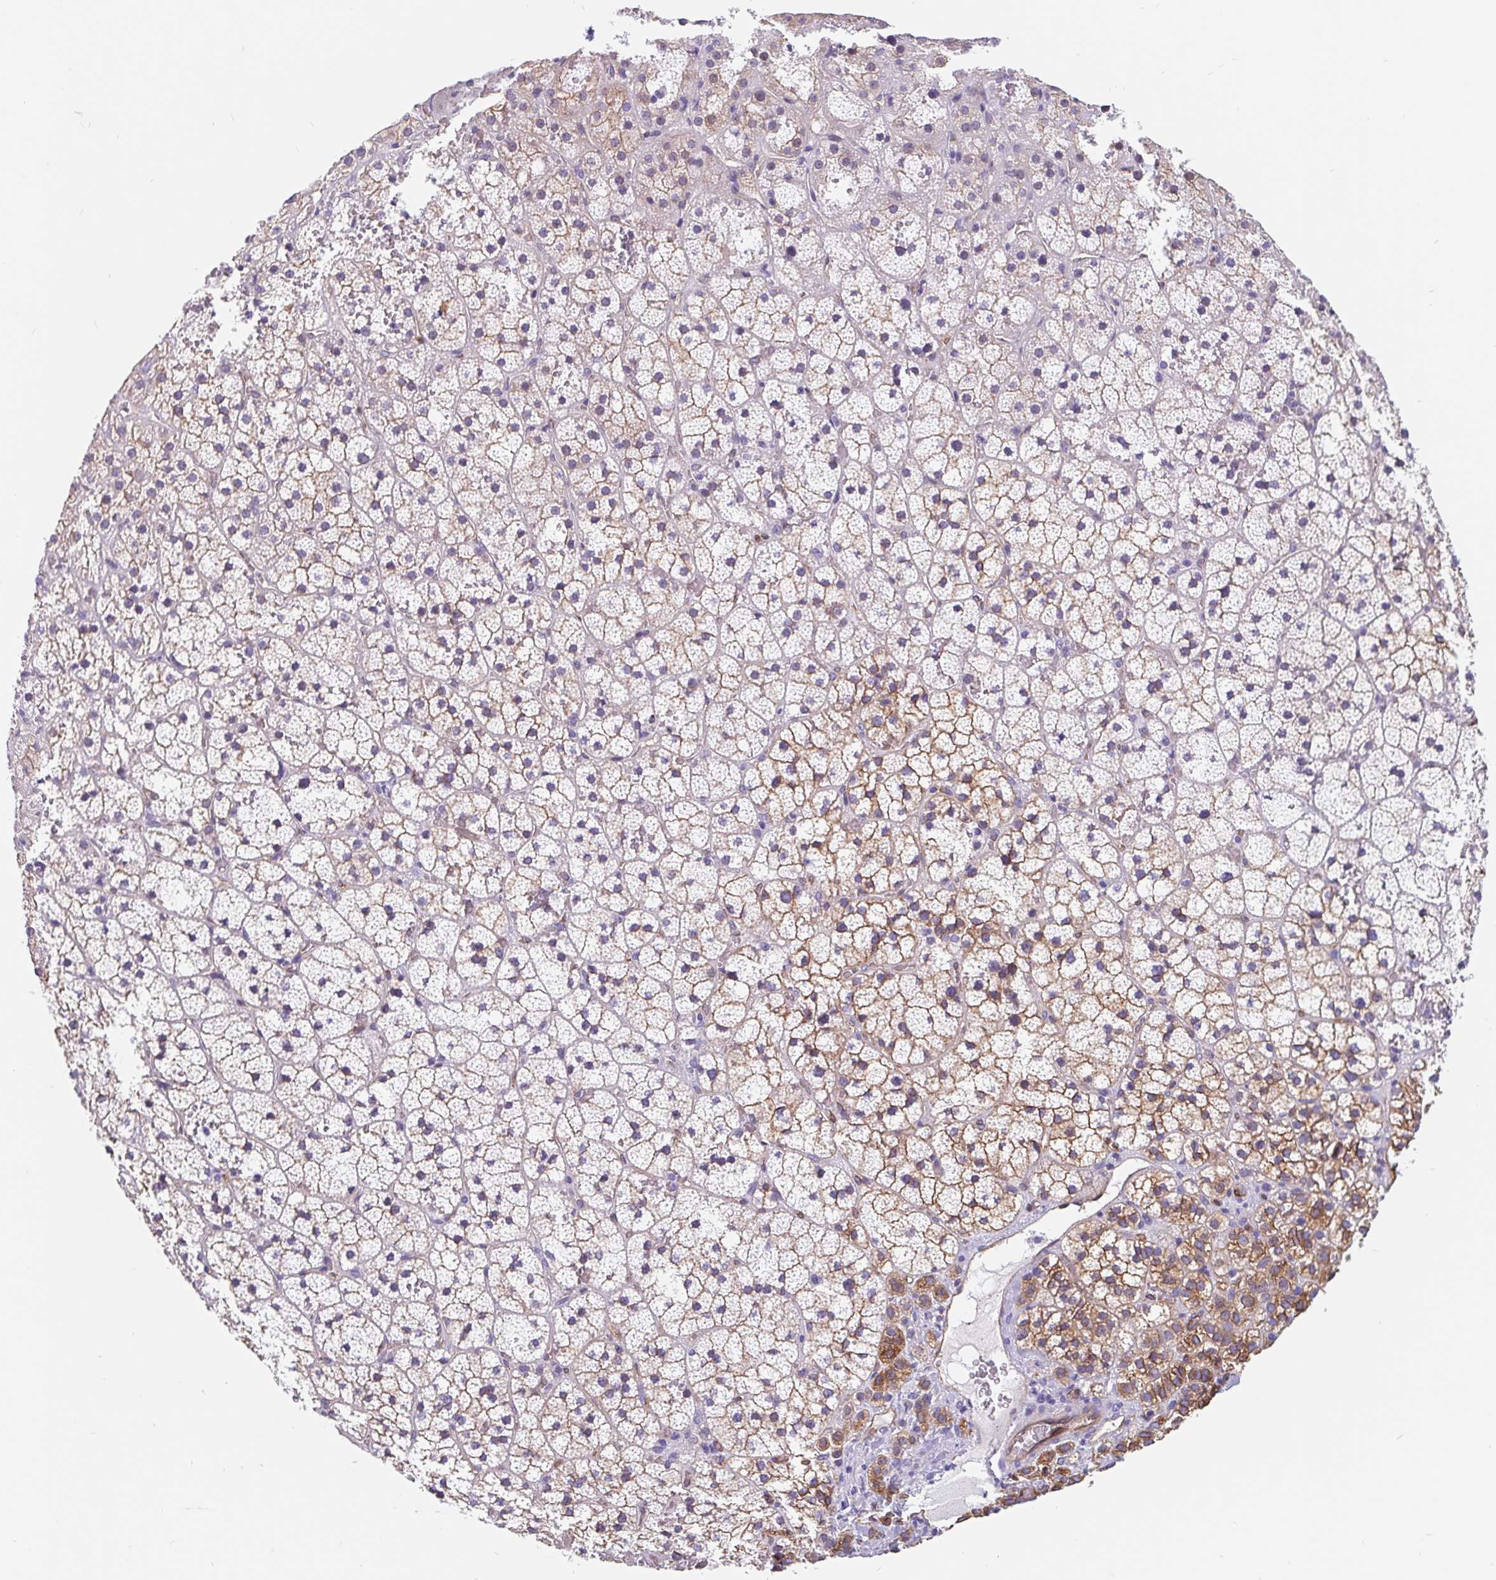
{"staining": {"intensity": "moderate", "quantity": "25%-75%", "location": "cytoplasmic/membranous"}, "tissue": "adrenal gland", "cell_type": "Glandular cells", "image_type": "normal", "snomed": [{"axis": "morphology", "description": "Normal tissue, NOS"}, {"axis": "topography", "description": "Adrenal gland"}], "caption": "Immunohistochemical staining of unremarkable adrenal gland displays moderate cytoplasmic/membranous protein expression in approximately 25%-75% of glandular cells. The protein of interest is stained brown, and the nuclei are stained in blue (DAB (3,3'-diaminobenzidine) IHC with brightfield microscopy, high magnification).", "gene": "LIMCH1", "patient": {"sex": "male", "age": 53}}